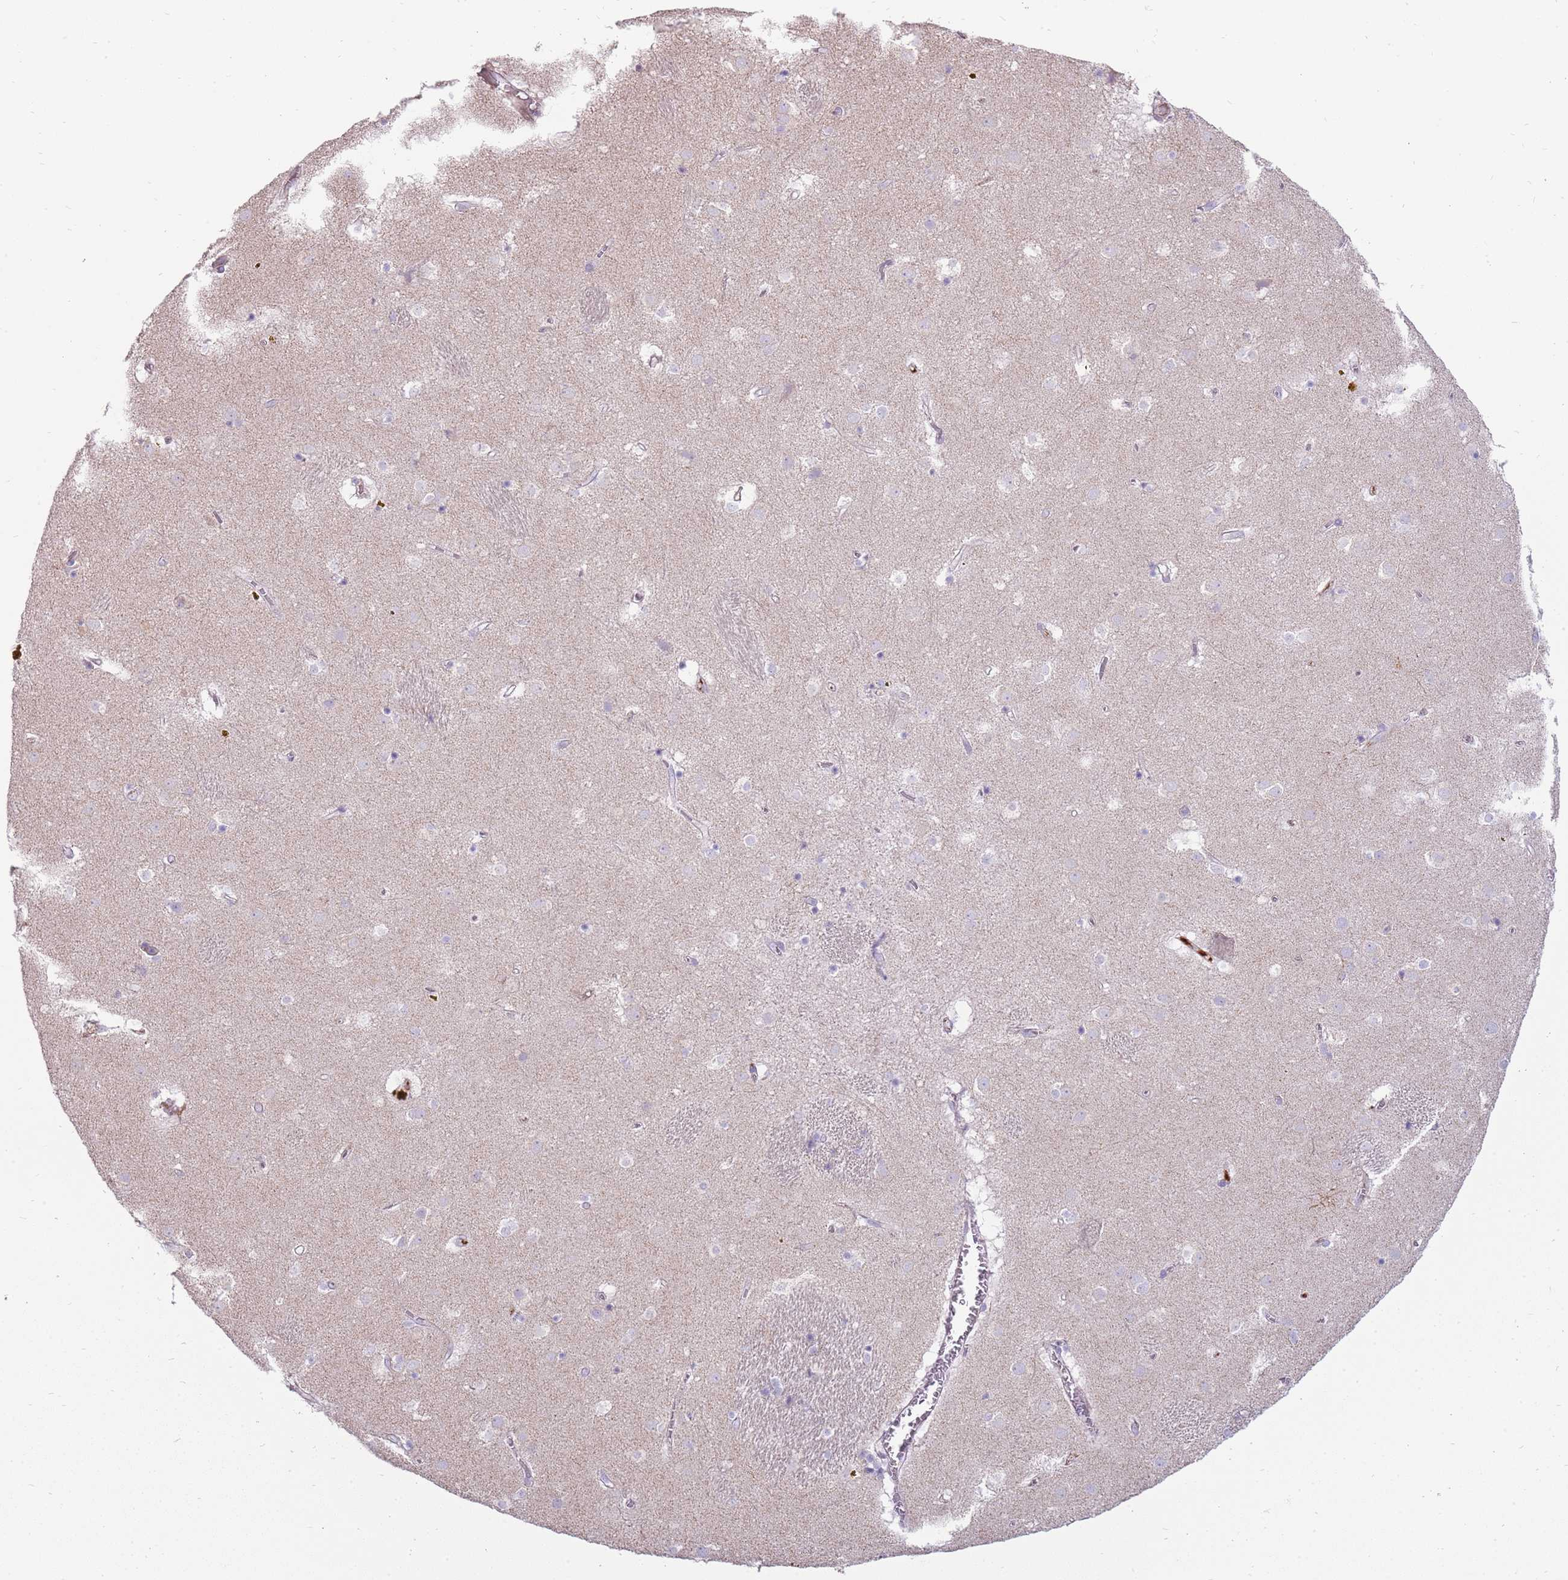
{"staining": {"intensity": "negative", "quantity": "none", "location": "none"}, "tissue": "caudate", "cell_type": "Glial cells", "image_type": "normal", "snomed": [{"axis": "morphology", "description": "Normal tissue, NOS"}, {"axis": "topography", "description": "Lateral ventricle wall"}], "caption": "An immunohistochemistry micrograph of unremarkable caudate is shown. There is no staining in glial cells of caudate. (Stains: DAB IHC with hematoxylin counter stain, Microscopy: brightfield microscopy at high magnification).", "gene": "MCUB", "patient": {"sex": "male", "age": 70}}